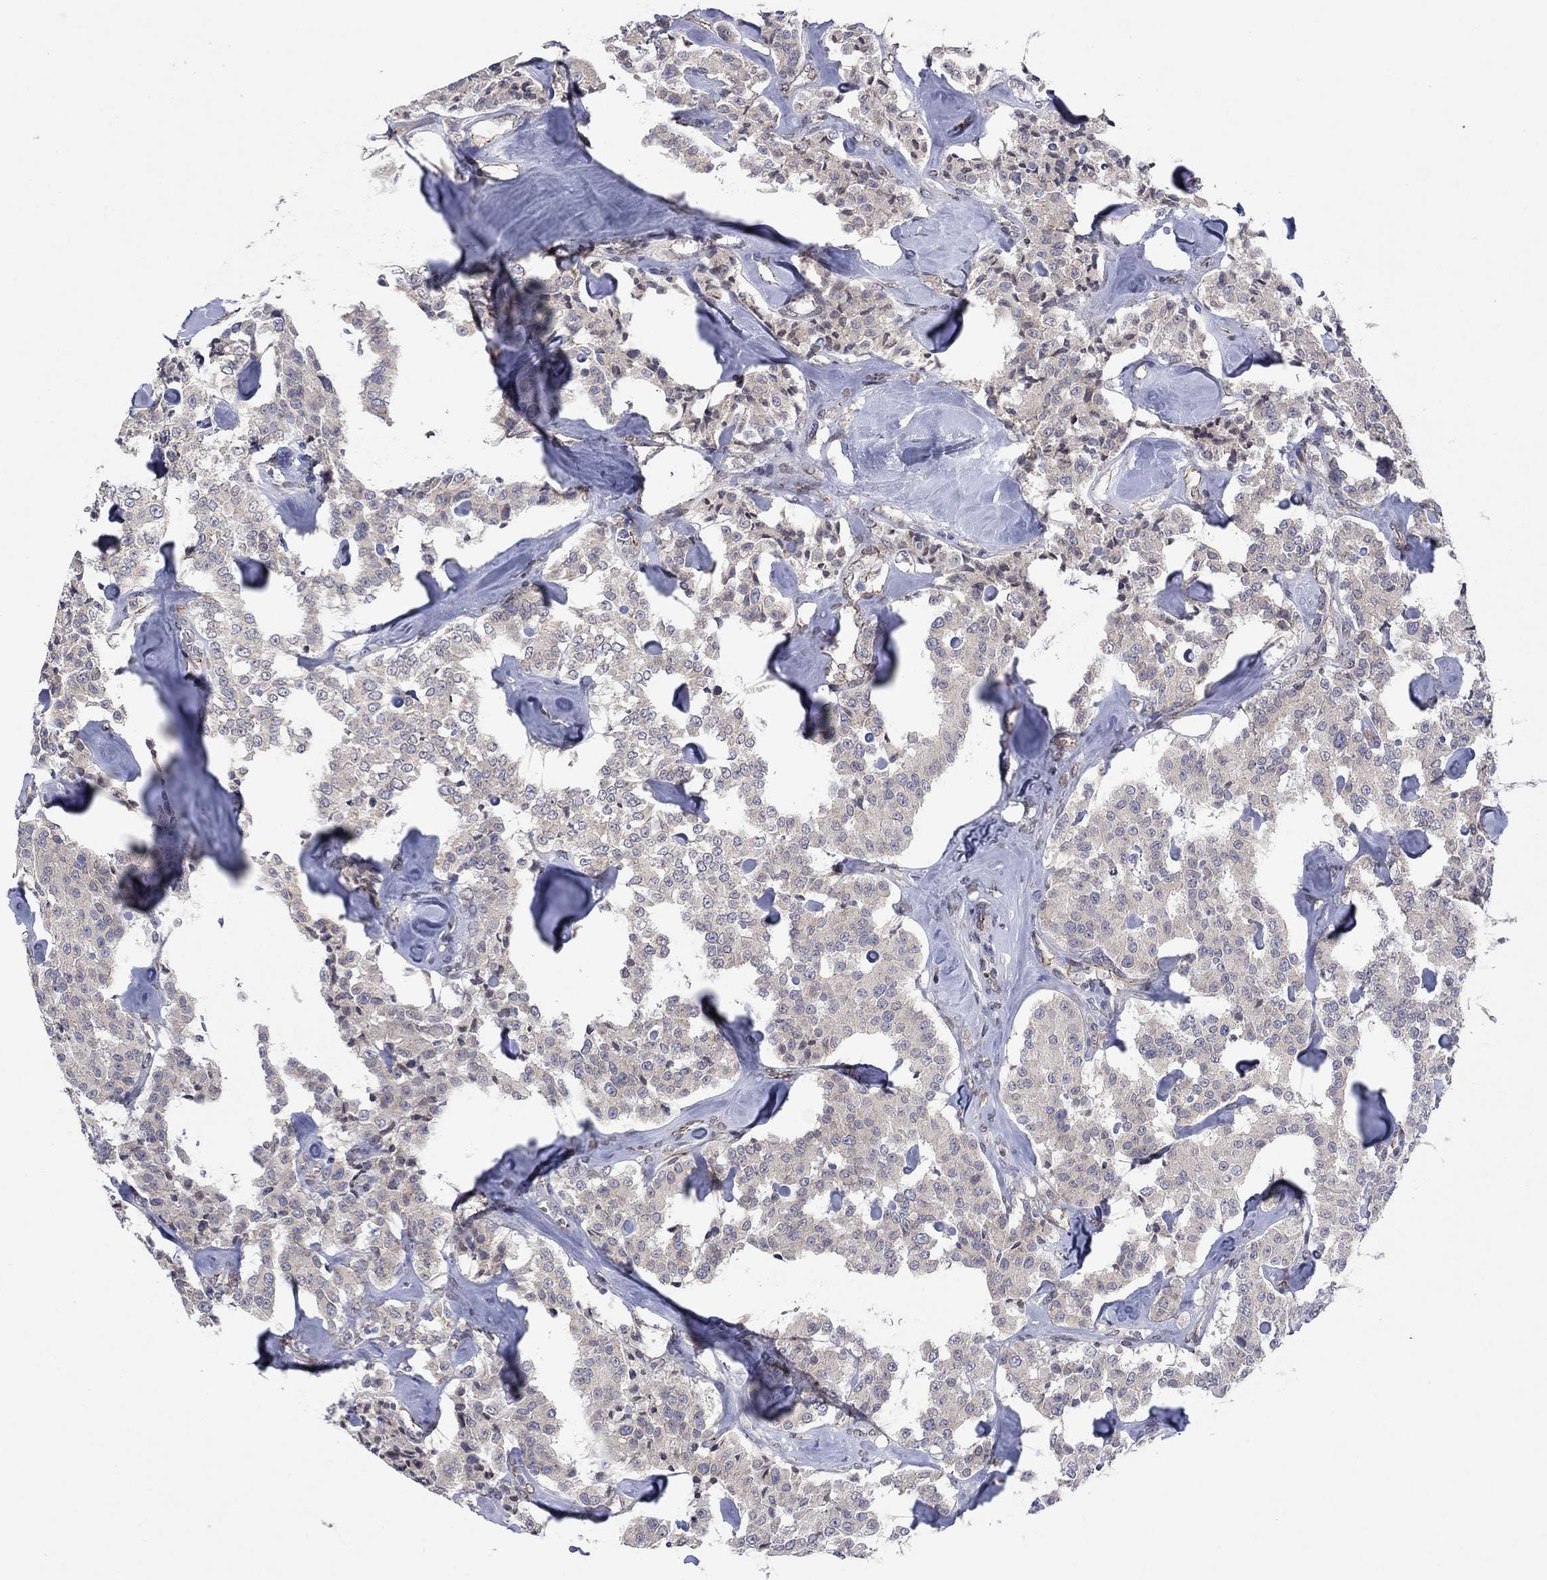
{"staining": {"intensity": "negative", "quantity": "none", "location": "none"}, "tissue": "carcinoid", "cell_type": "Tumor cells", "image_type": "cancer", "snomed": [{"axis": "morphology", "description": "Carcinoid, malignant, NOS"}, {"axis": "topography", "description": "Pancreas"}], "caption": "An immunohistochemistry (IHC) photomicrograph of malignant carcinoid is shown. There is no staining in tumor cells of malignant carcinoid. (Brightfield microscopy of DAB (3,3'-diaminobenzidine) immunohistochemistry (IHC) at high magnification).", "gene": "EMC9", "patient": {"sex": "male", "age": 41}}